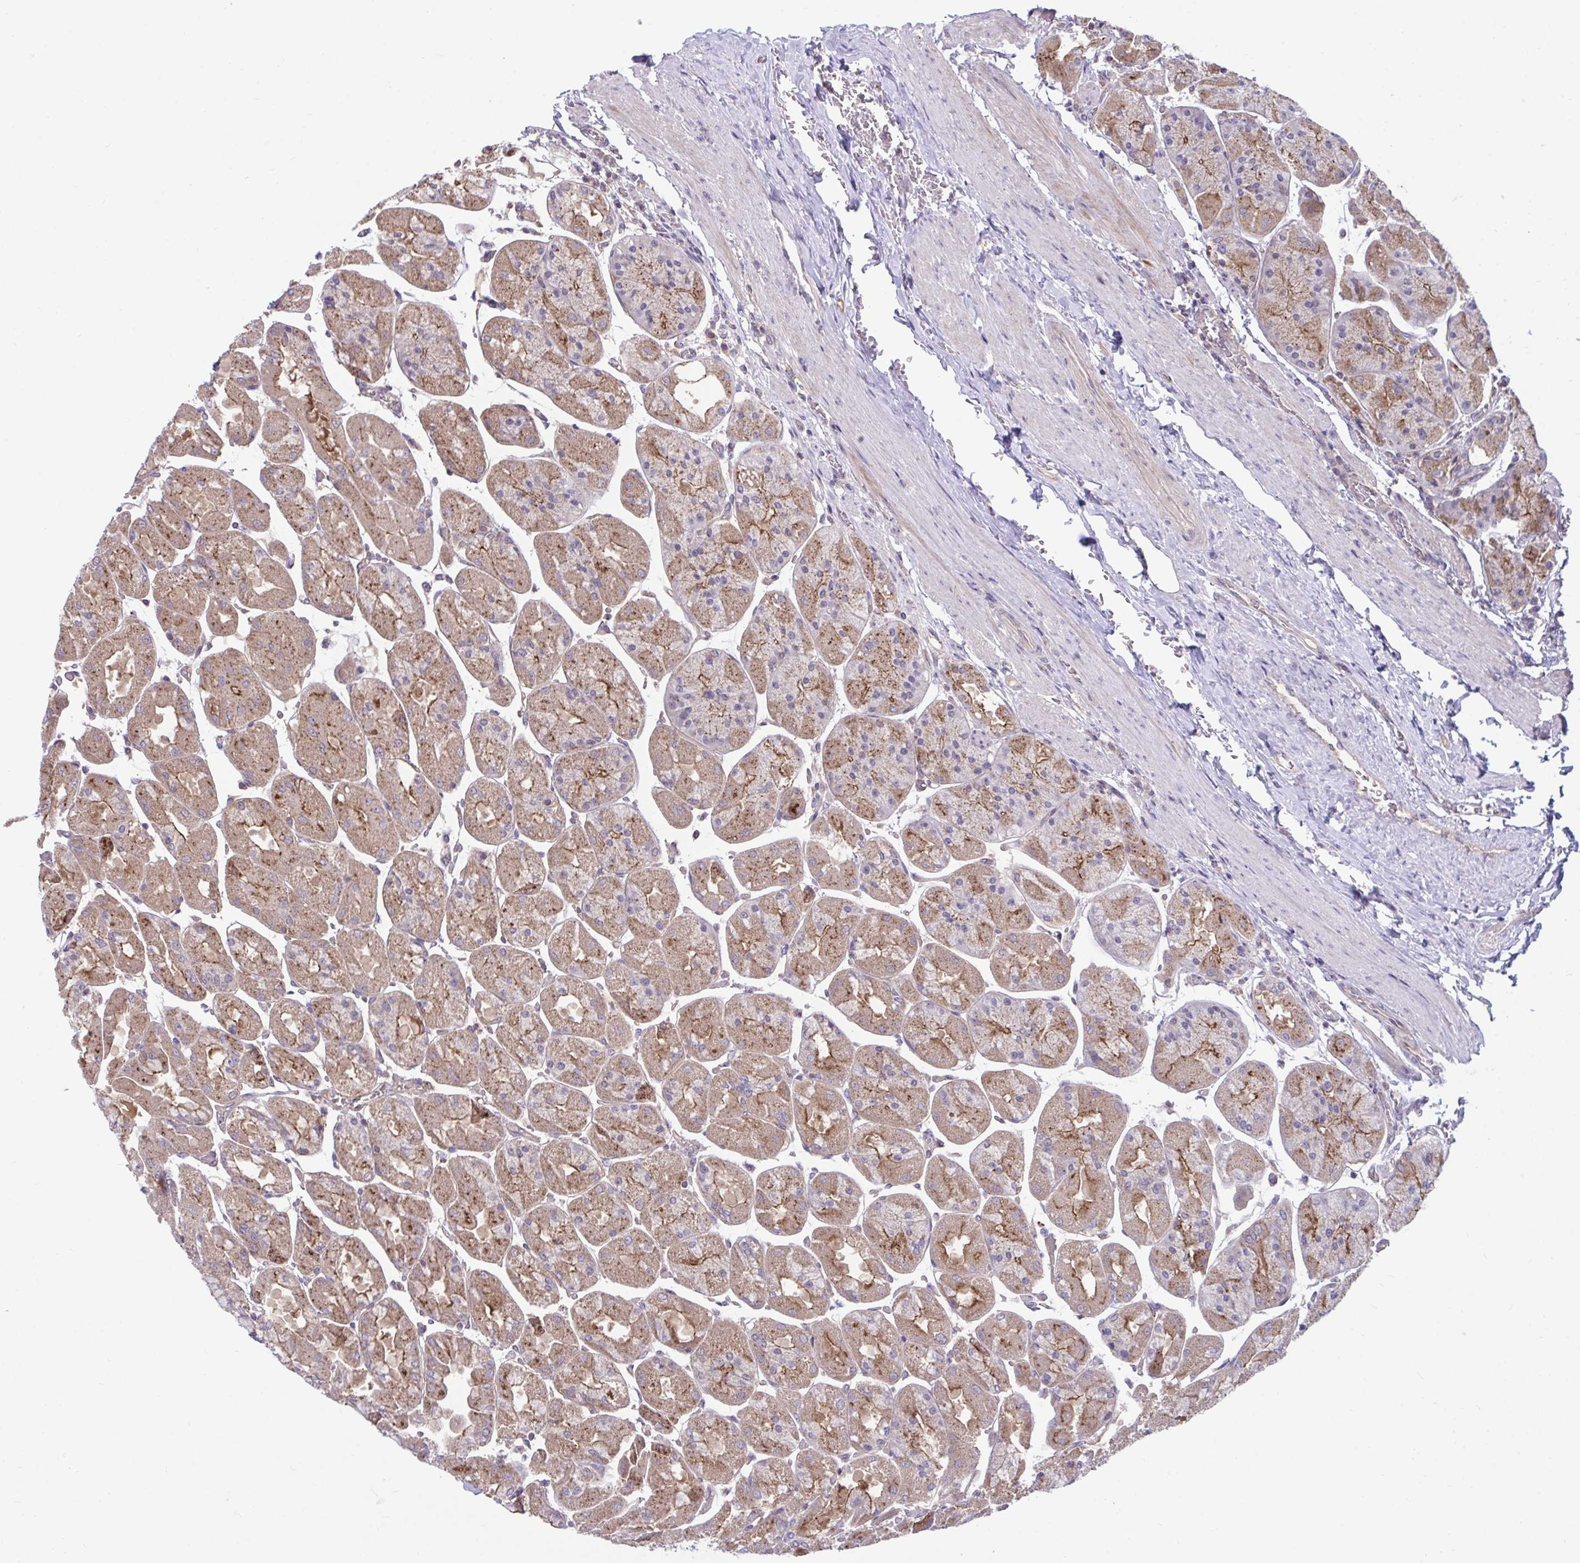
{"staining": {"intensity": "moderate", "quantity": ">75%", "location": "cytoplasmic/membranous,nuclear"}, "tissue": "stomach", "cell_type": "Glandular cells", "image_type": "normal", "snomed": [{"axis": "morphology", "description": "Normal tissue, NOS"}, {"axis": "topography", "description": "Stomach"}], "caption": "High-magnification brightfield microscopy of normal stomach stained with DAB (3,3'-diaminobenzidine) (brown) and counterstained with hematoxylin (blue). glandular cells exhibit moderate cytoplasmic/membranous,nuclear positivity is appreciated in approximately>75% of cells.", "gene": "IST1", "patient": {"sex": "female", "age": 61}}